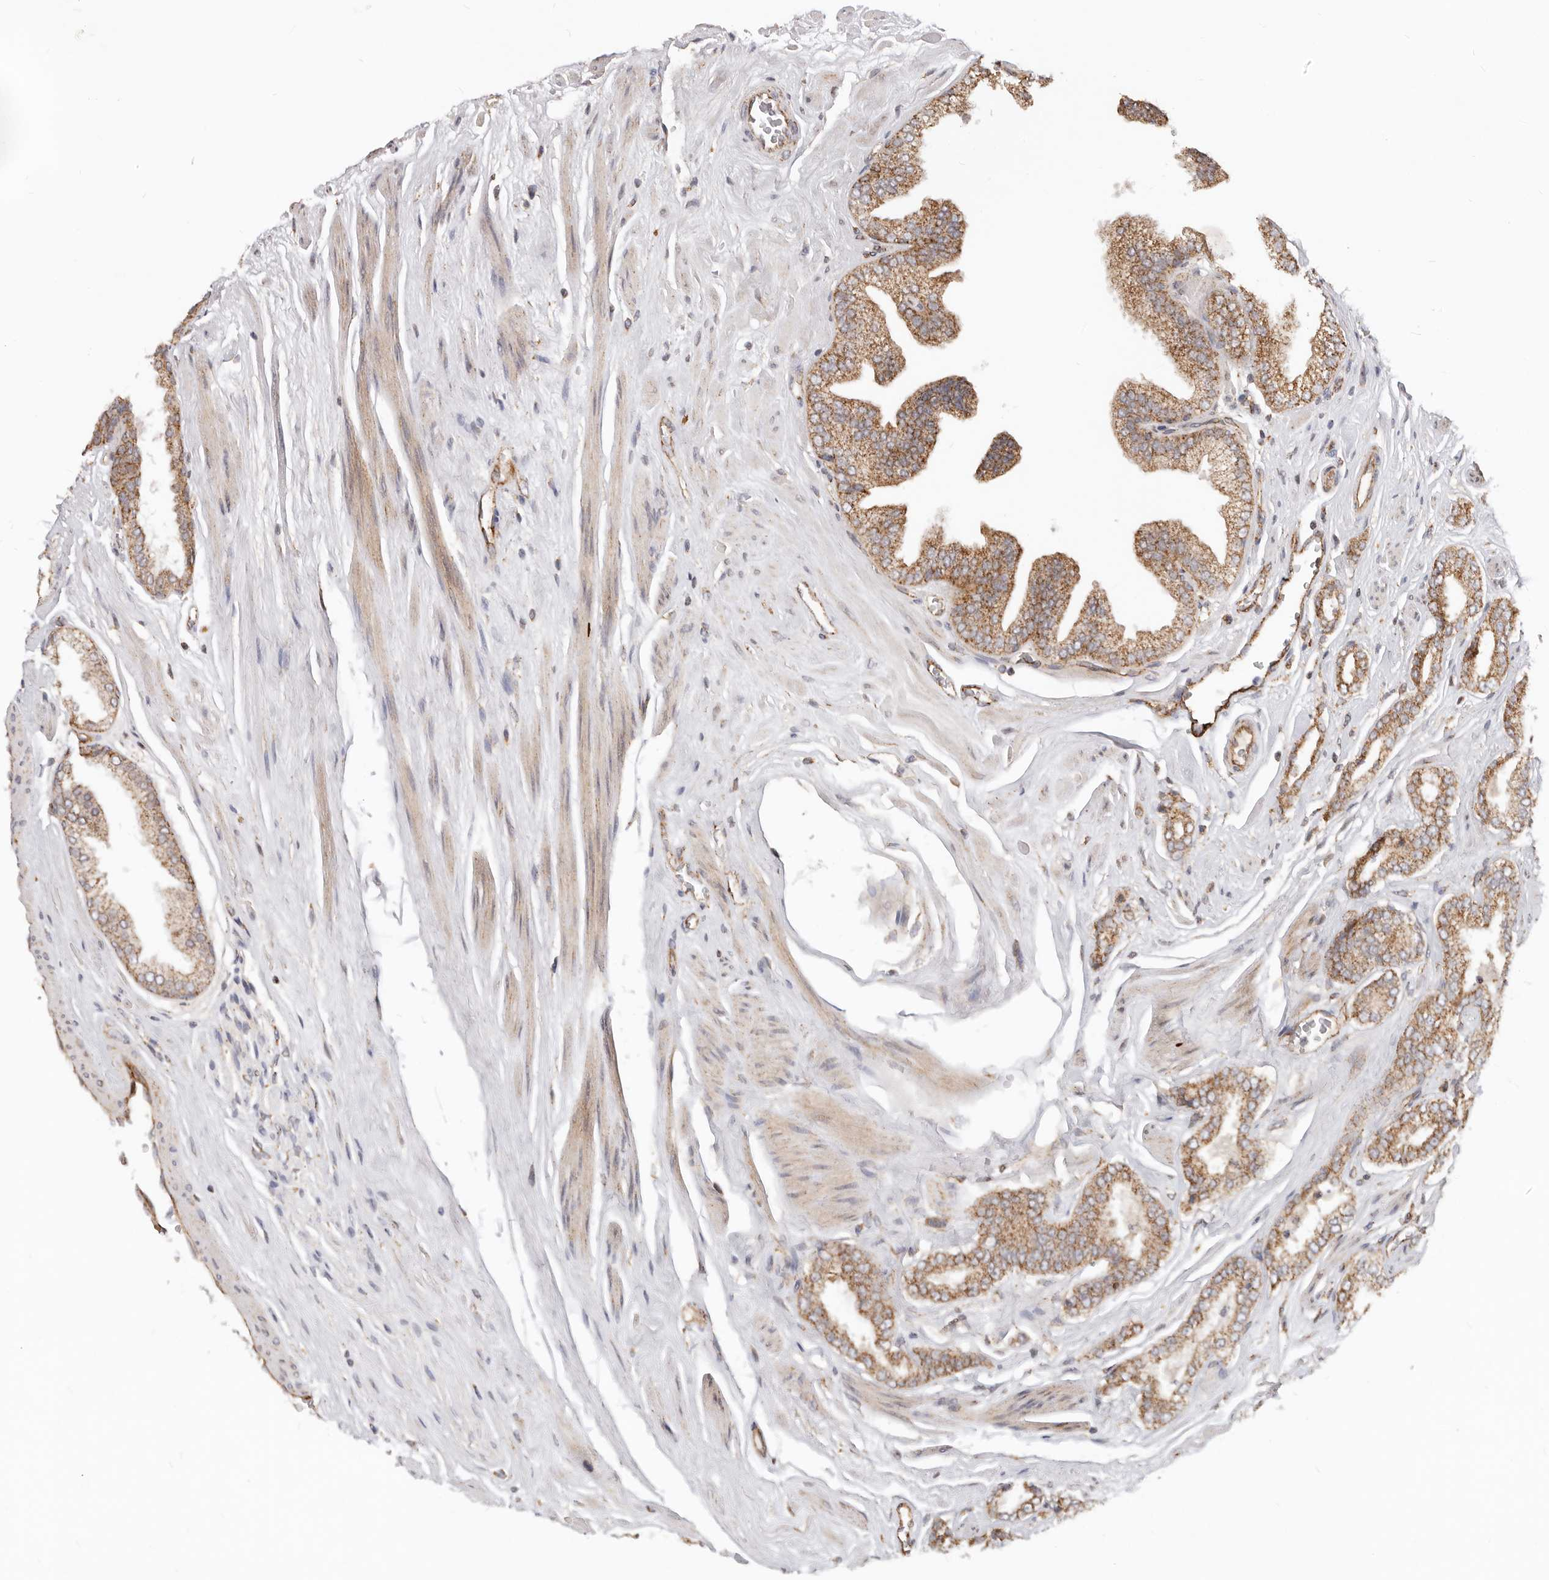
{"staining": {"intensity": "moderate", "quantity": "25%-75%", "location": "cytoplasmic/membranous"}, "tissue": "prostate cancer", "cell_type": "Tumor cells", "image_type": "cancer", "snomed": [{"axis": "morphology", "description": "Adenocarcinoma, Low grade"}, {"axis": "topography", "description": "Prostate"}], "caption": "Prostate cancer was stained to show a protein in brown. There is medium levels of moderate cytoplasmic/membranous positivity in about 25%-75% of tumor cells. The staining was performed using DAB (3,3'-diaminobenzidine), with brown indicating positive protein expression. Nuclei are stained blue with hematoxylin.", "gene": "USP49", "patient": {"sex": "male", "age": 62}}